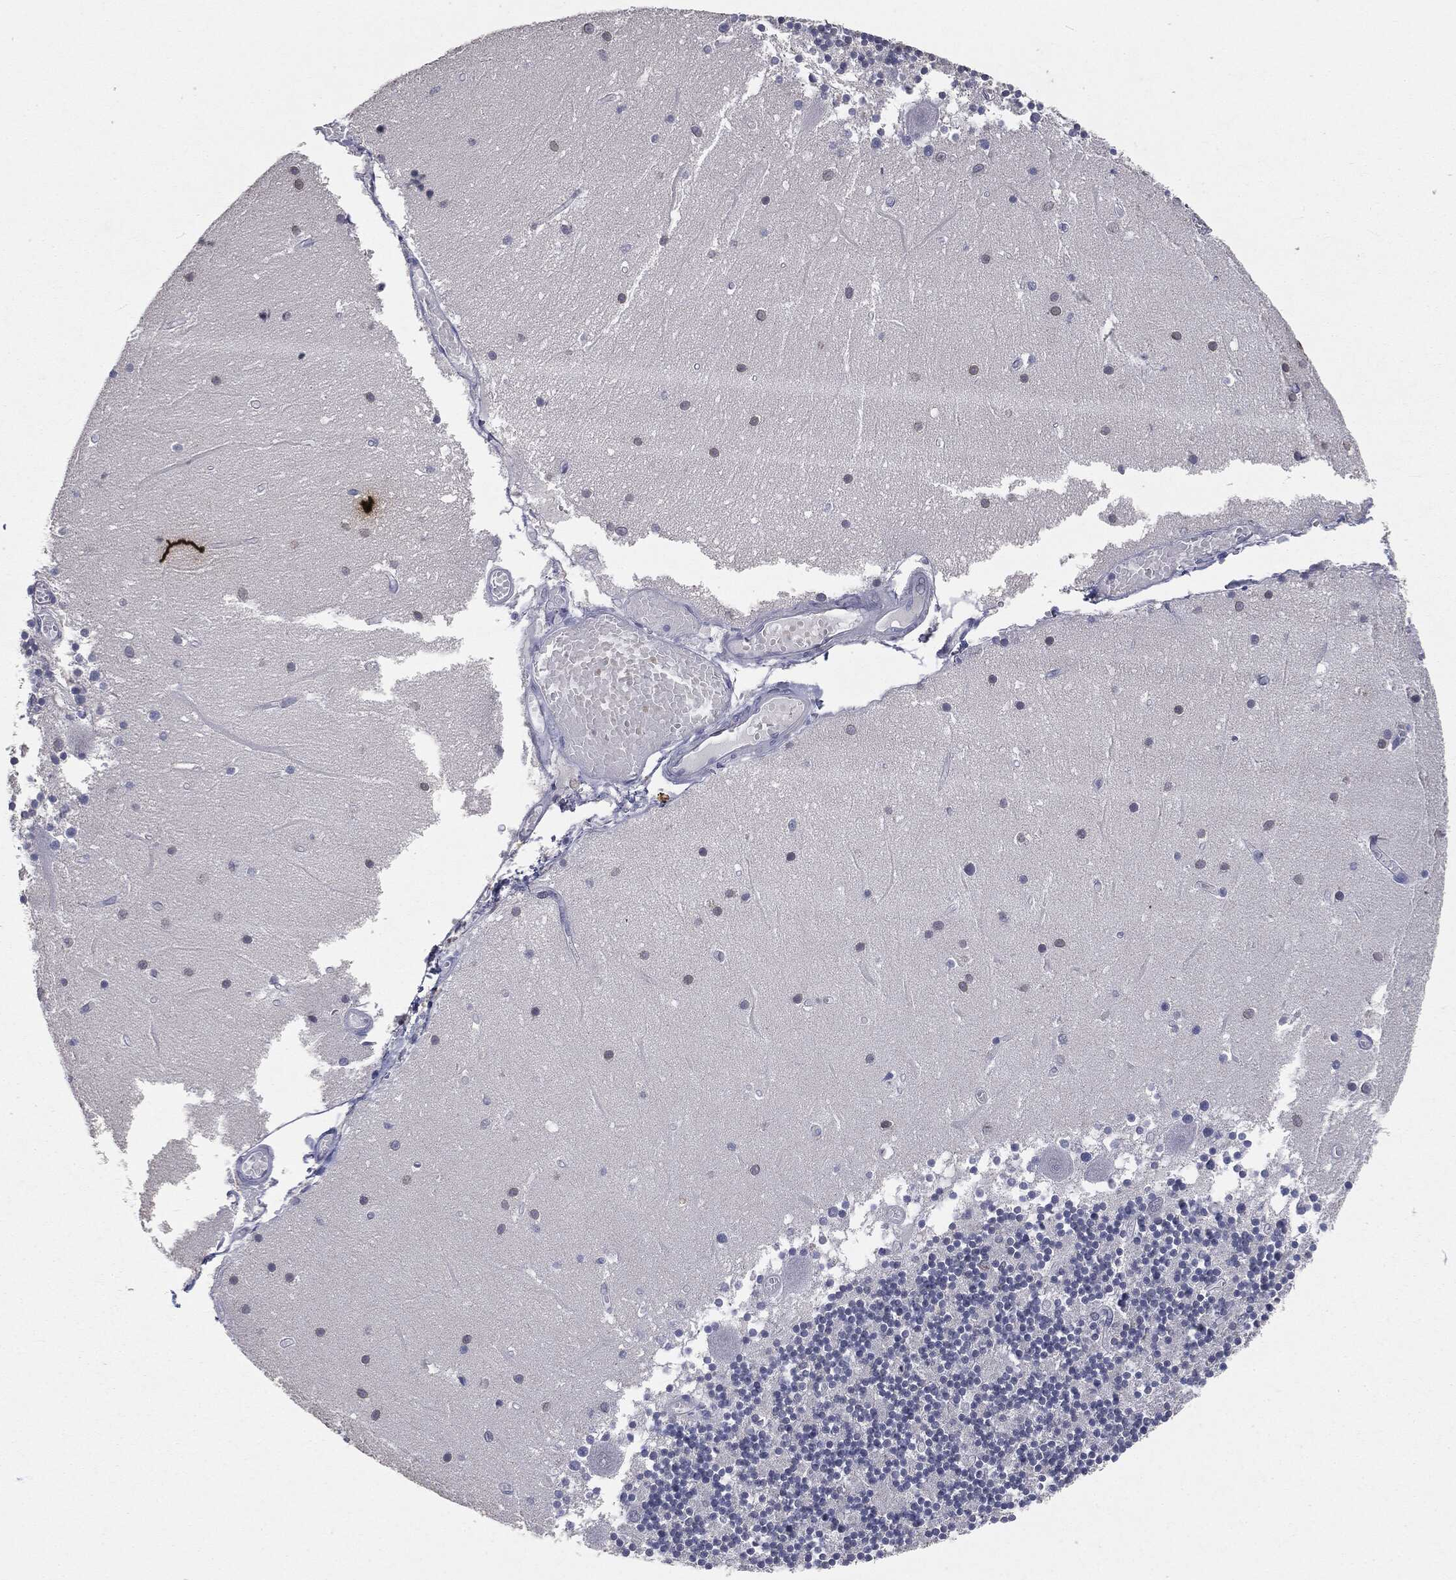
{"staining": {"intensity": "negative", "quantity": "none", "location": "none"}, "tissue": "cerebellum", "cell_type": "Cells in granular layer", "image_type": "normal", "snomed": [{"axis": "morphology", "description": "Normal tissue, NOS"}, {"axis": "topography", "description": "Cerebellum"}], "caption": "Cerebellum stained for a protein using immunohistochemistry (IHC) displays no positivity cells in granular layer.", "gene": "SLC2A2", "patient": {"sex": "female", "age": 28}}